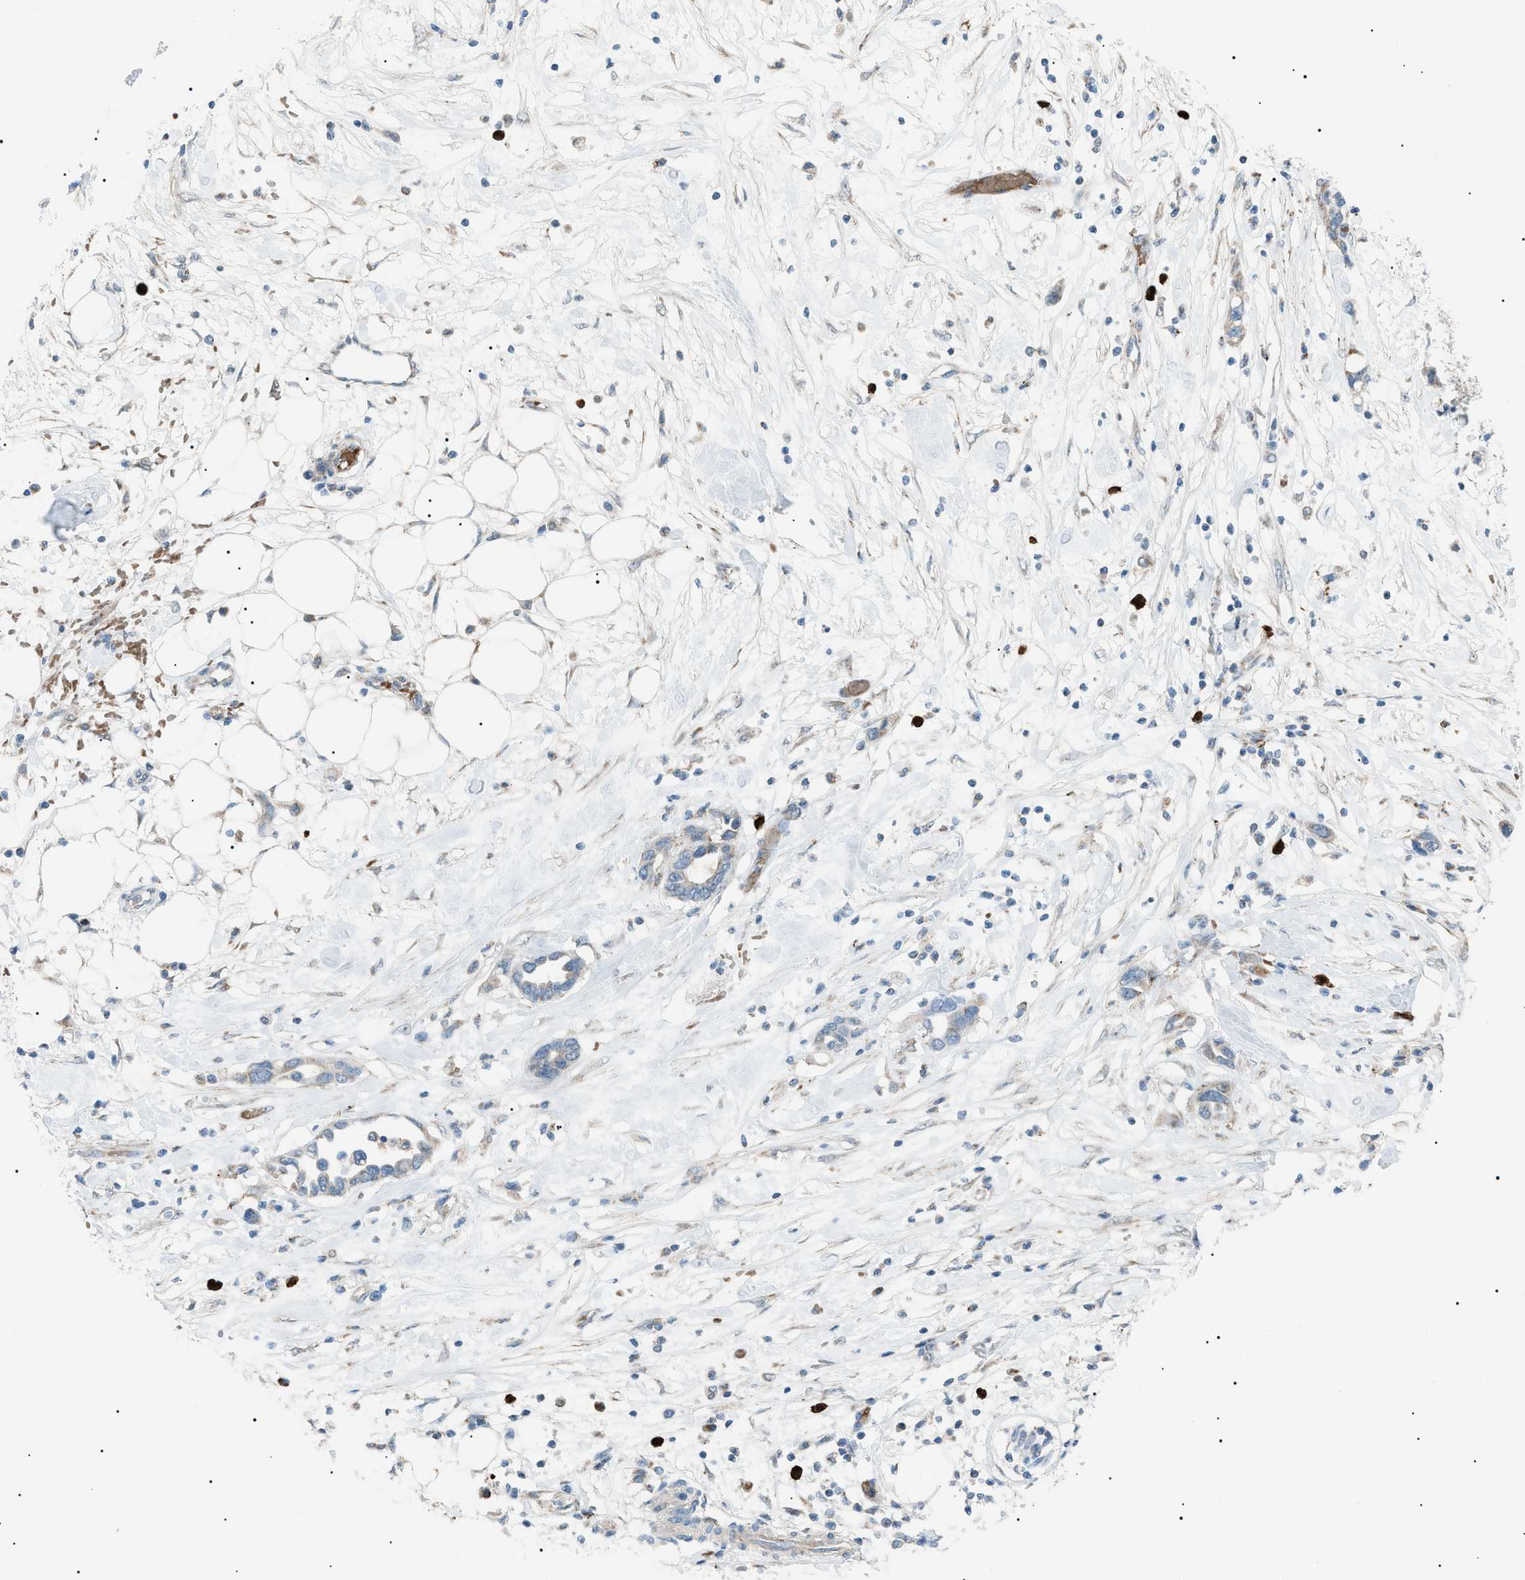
{"staining": {"intensity": "weak", "quantity": "<25%", "location": "cytoplasmic/membranous"}, "tissue": "pancreatic cancer", "cell_type": "Tumor cells", "image_type": "cancer", "snomed": [{"axis": "morphology", "description": "Adenocarcinoma, NOS"}, {"axis": "topography", "description": "Pancreas"}], "caption": "IHC of adenocarcinoma (pancreatic) demonstrates no expression in tumor cells.", "gene": "ZNF516", "patient": {"sex": "female", "age": 57}}